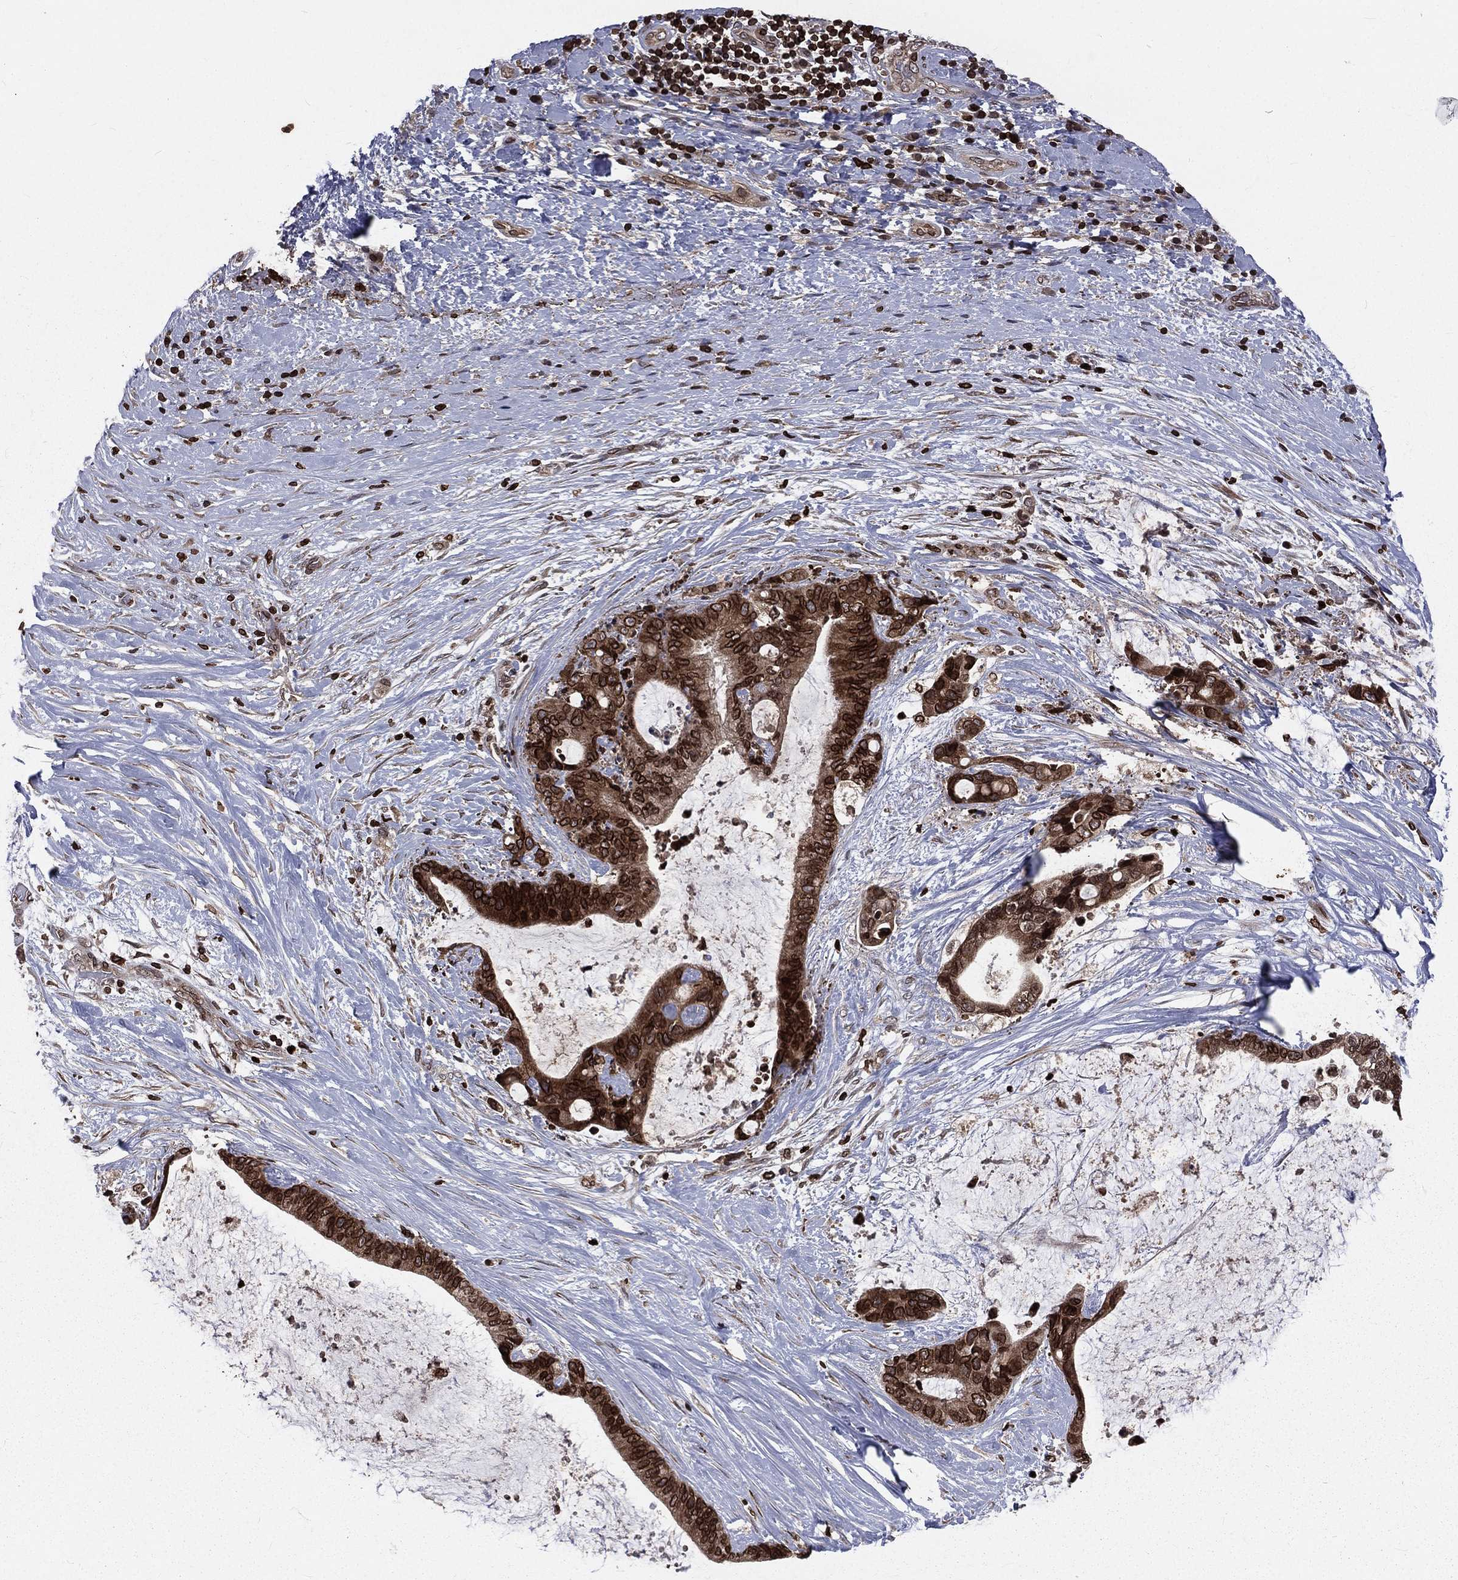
{"staining": {"intensity": "strong", "quantity": ">75%", "location": "cytoplasmic/membranous,nuclear"}, "tissue": "liver cancer", "cell_type": "Tumor cells", "image_type": "cancer", "snomed": [{"axis": "morphology", "description": "Cholangiocarcinoma"}, {"axis": "topography", "description": "Liver"}], "caption": "Immunohistochemical staining of cholangiocarcinoma (liver) shows high levels of strong cytoplasmic/membranous and nuclear protein expression in approximately >75% of tumor cells.", "gene": "LBR", "patient": {"sex": "female", "age": 73}}